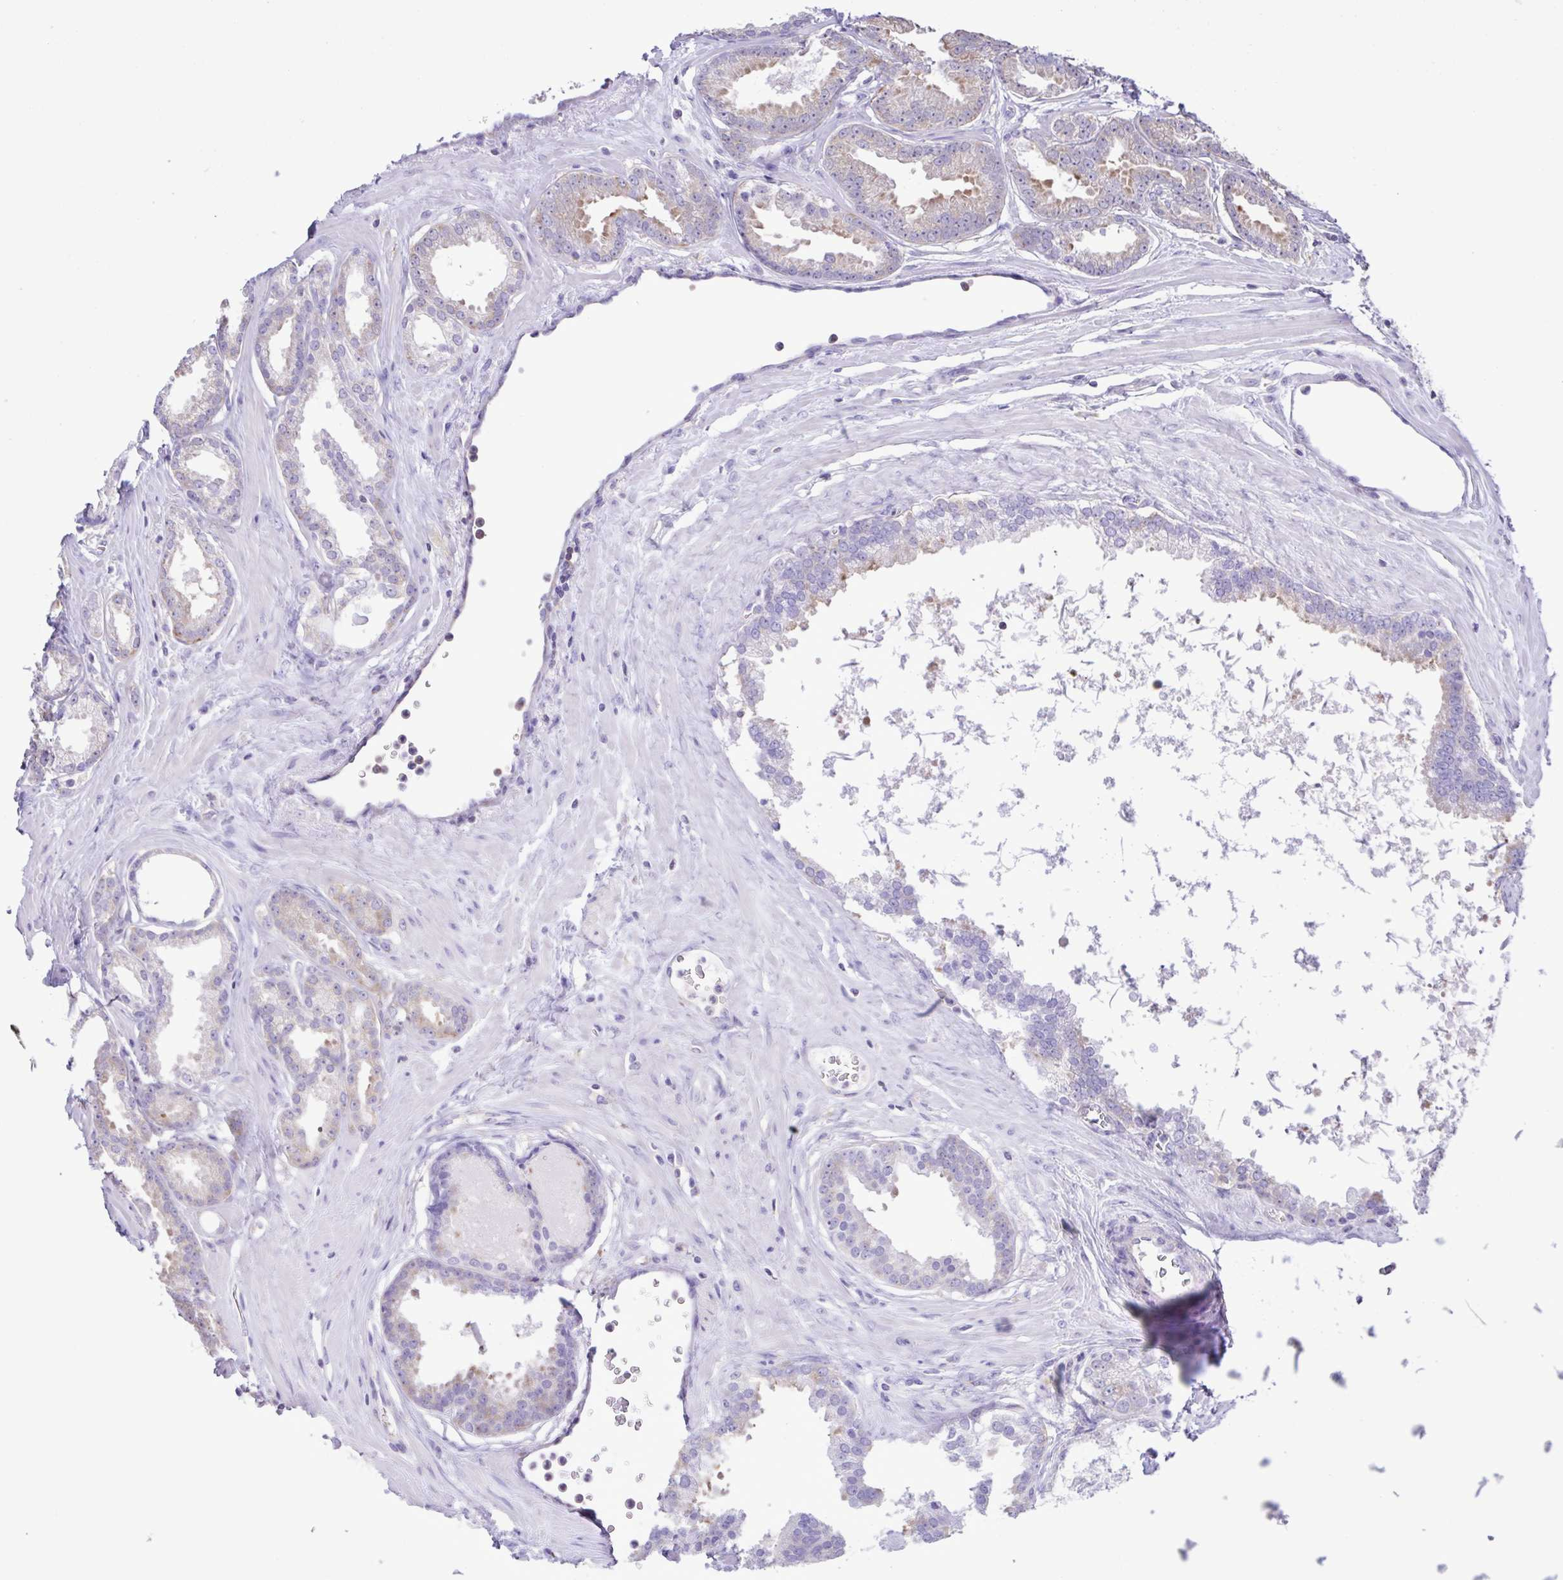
{"staining": {"intensity": "weak", "quantity": "<25%", "location": "cytoplasmic/membranous"}, "tissue": "prostate cancer", "cell_type": "Tumor cells", "image_type": "cancer", "snomed": [{"axis": "morphology", "description": "Adenocarcinoma, Low grade"}, {"axis": "topography", "description": "Prostate"}], "caption": "Tumor cells show no significant positivity in prostate low-grade adenocarcinoma.", "gene": "CYP17A1", "patient": {"sex": "male", "age": 65}}